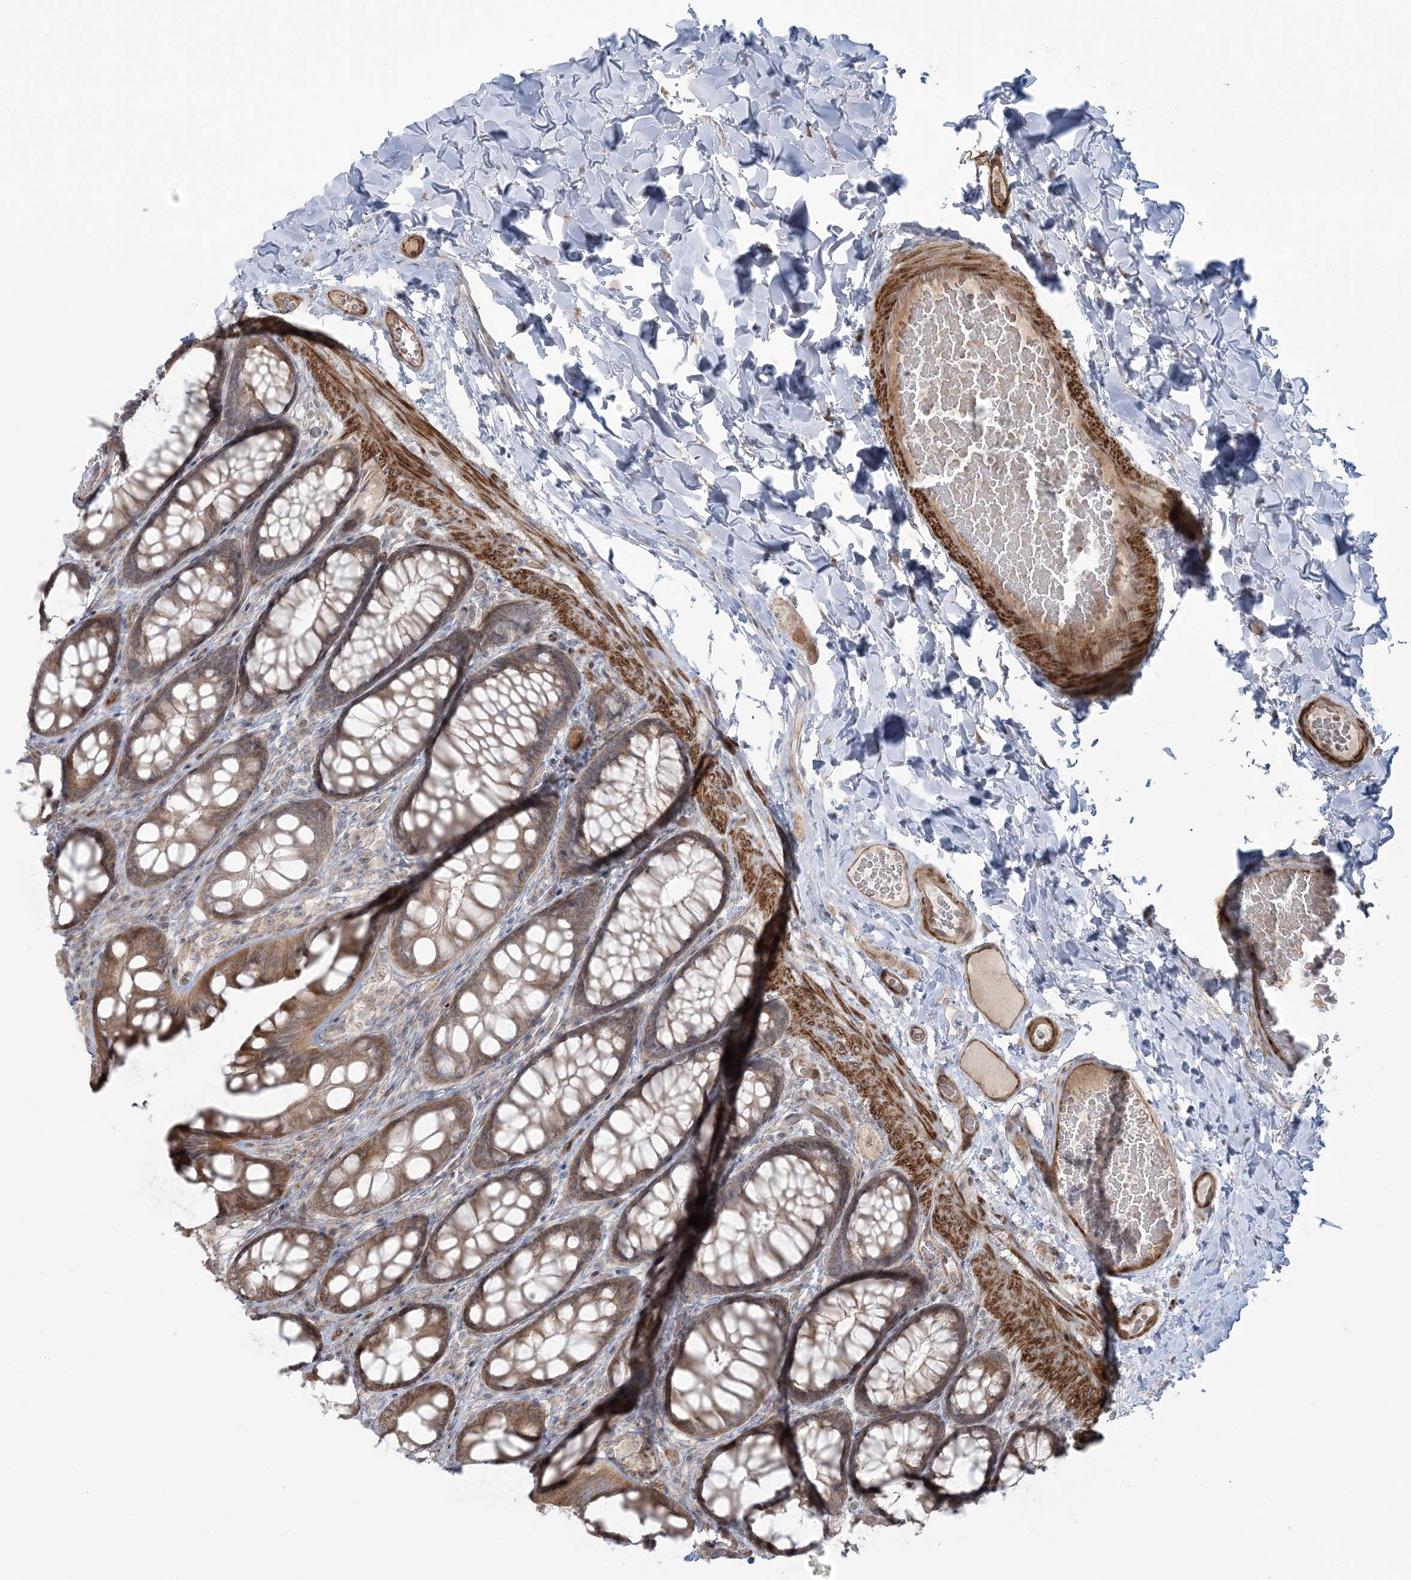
{"staining": {"intensity": "moderate", "quantity": ">75%", "location": "cytoplasmic/membranous"}, "tissue": "colon", "cell_type": "Endothelial cells", "image_type": "normal", "snomed": [{"axis": "morphology", "description": "Normal tissue, NOS"}, {"axis": "topography", "description": "Colon"}], "caption": "Colon stained with IHC reveals moderate cytoplasmic/membranous expression in approximately >75% of endothelial cells.", "gene": "NUDT9", "patient": {"sex": "male", "age": 47}}